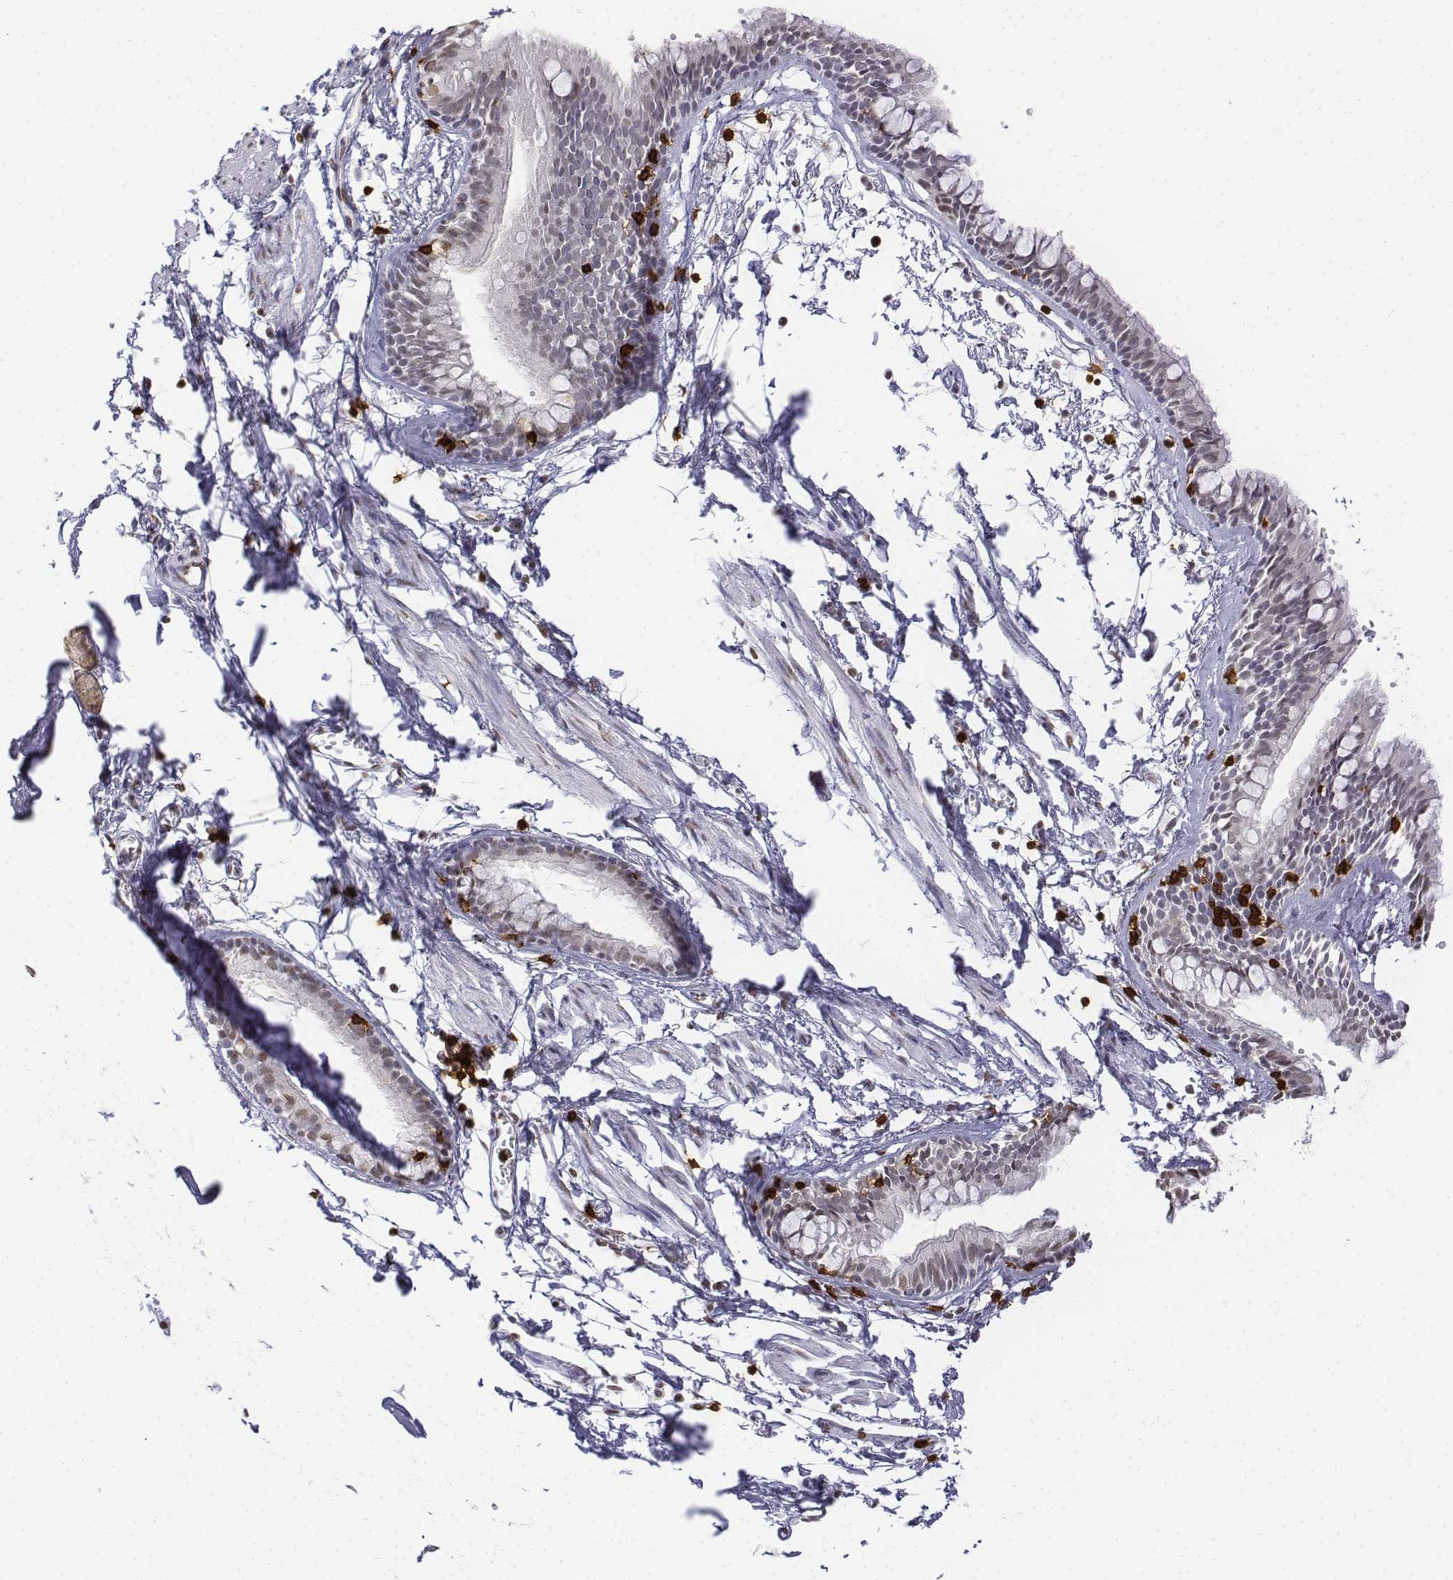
{"staining": {"intensity": "weak", "quantity": ">75%", "location": "nuclear"}, "tissue": "bronchus", "cell_type": "Respiratory epithelial cells", "image_type": "normal", "snomed": [{"axis": "morphology", "description": "Normal tissue, NOS"}, {"axis": "topography", "description": "Cartilage tissue"}, {"axis": "topography", "description": "Bronchus"}], "caption": "Weak nuclear expression for a protein is identified in approximately >75% of respiratory epithelial cells of unremarkable bronchus using immunohistochemistry.", "gene": "CD3E", "patient": {"sex": "female", "age": 59}}